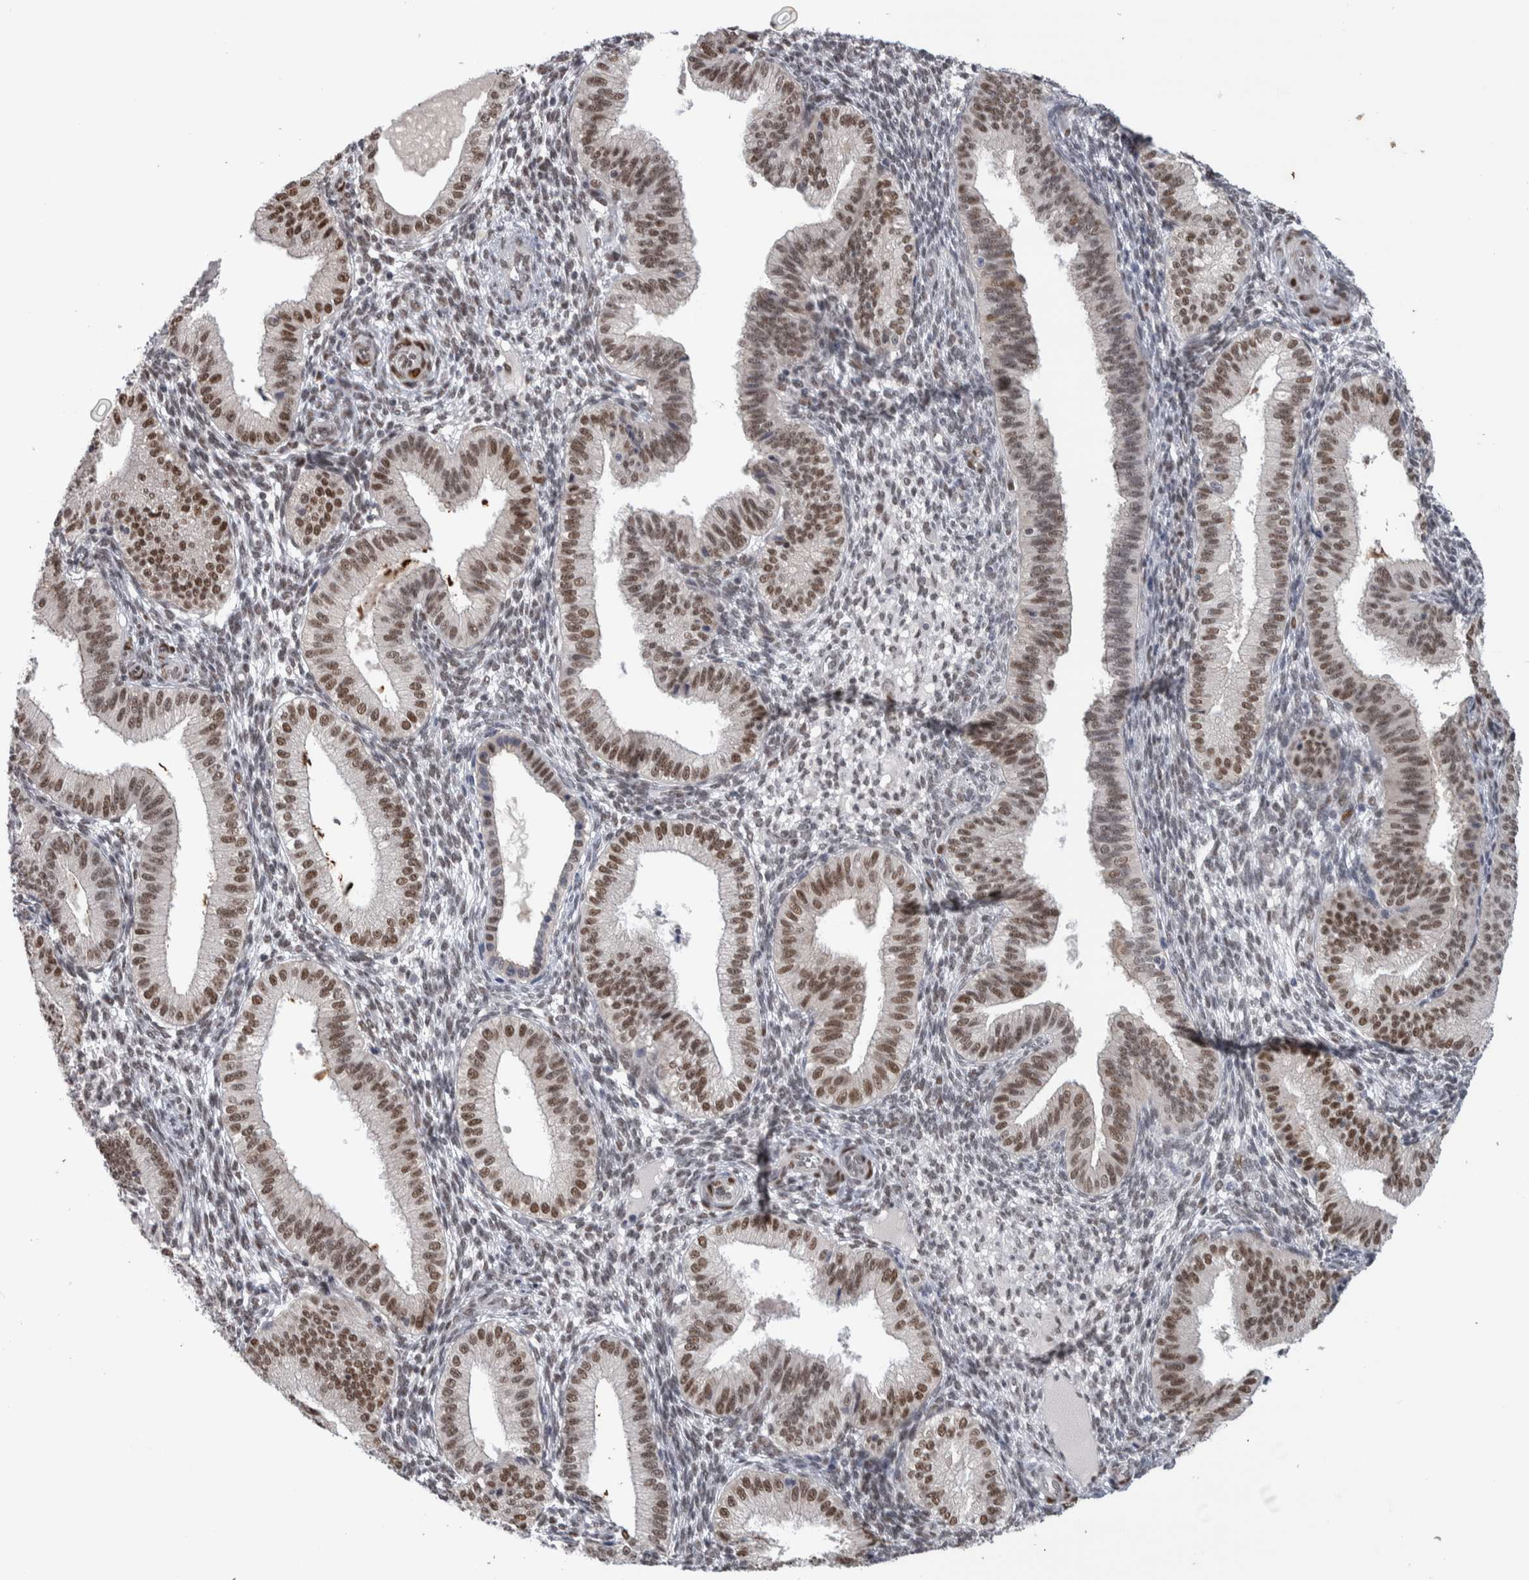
{"staining": {"intensity": "weak", "quantity": "25%-75%", "location": "nuclear"}, "tissue": "endometrium", "cell_type": "Cells in endometrial stroma", "image_type": "normal", "snomed": [{"axis": "morphology", "description": "Normal tissue, NOS"}, {"axis": "topography", "description": "Endometrium"}], "caption": "DAB immunohistochemical staining of normal endometrium displays weak nuclear protein positivity in approximately 25%-75% of cells in endometrial stroma.", "gene": "HEXIM2", "patient": {"sex": "female", "age": 39}}